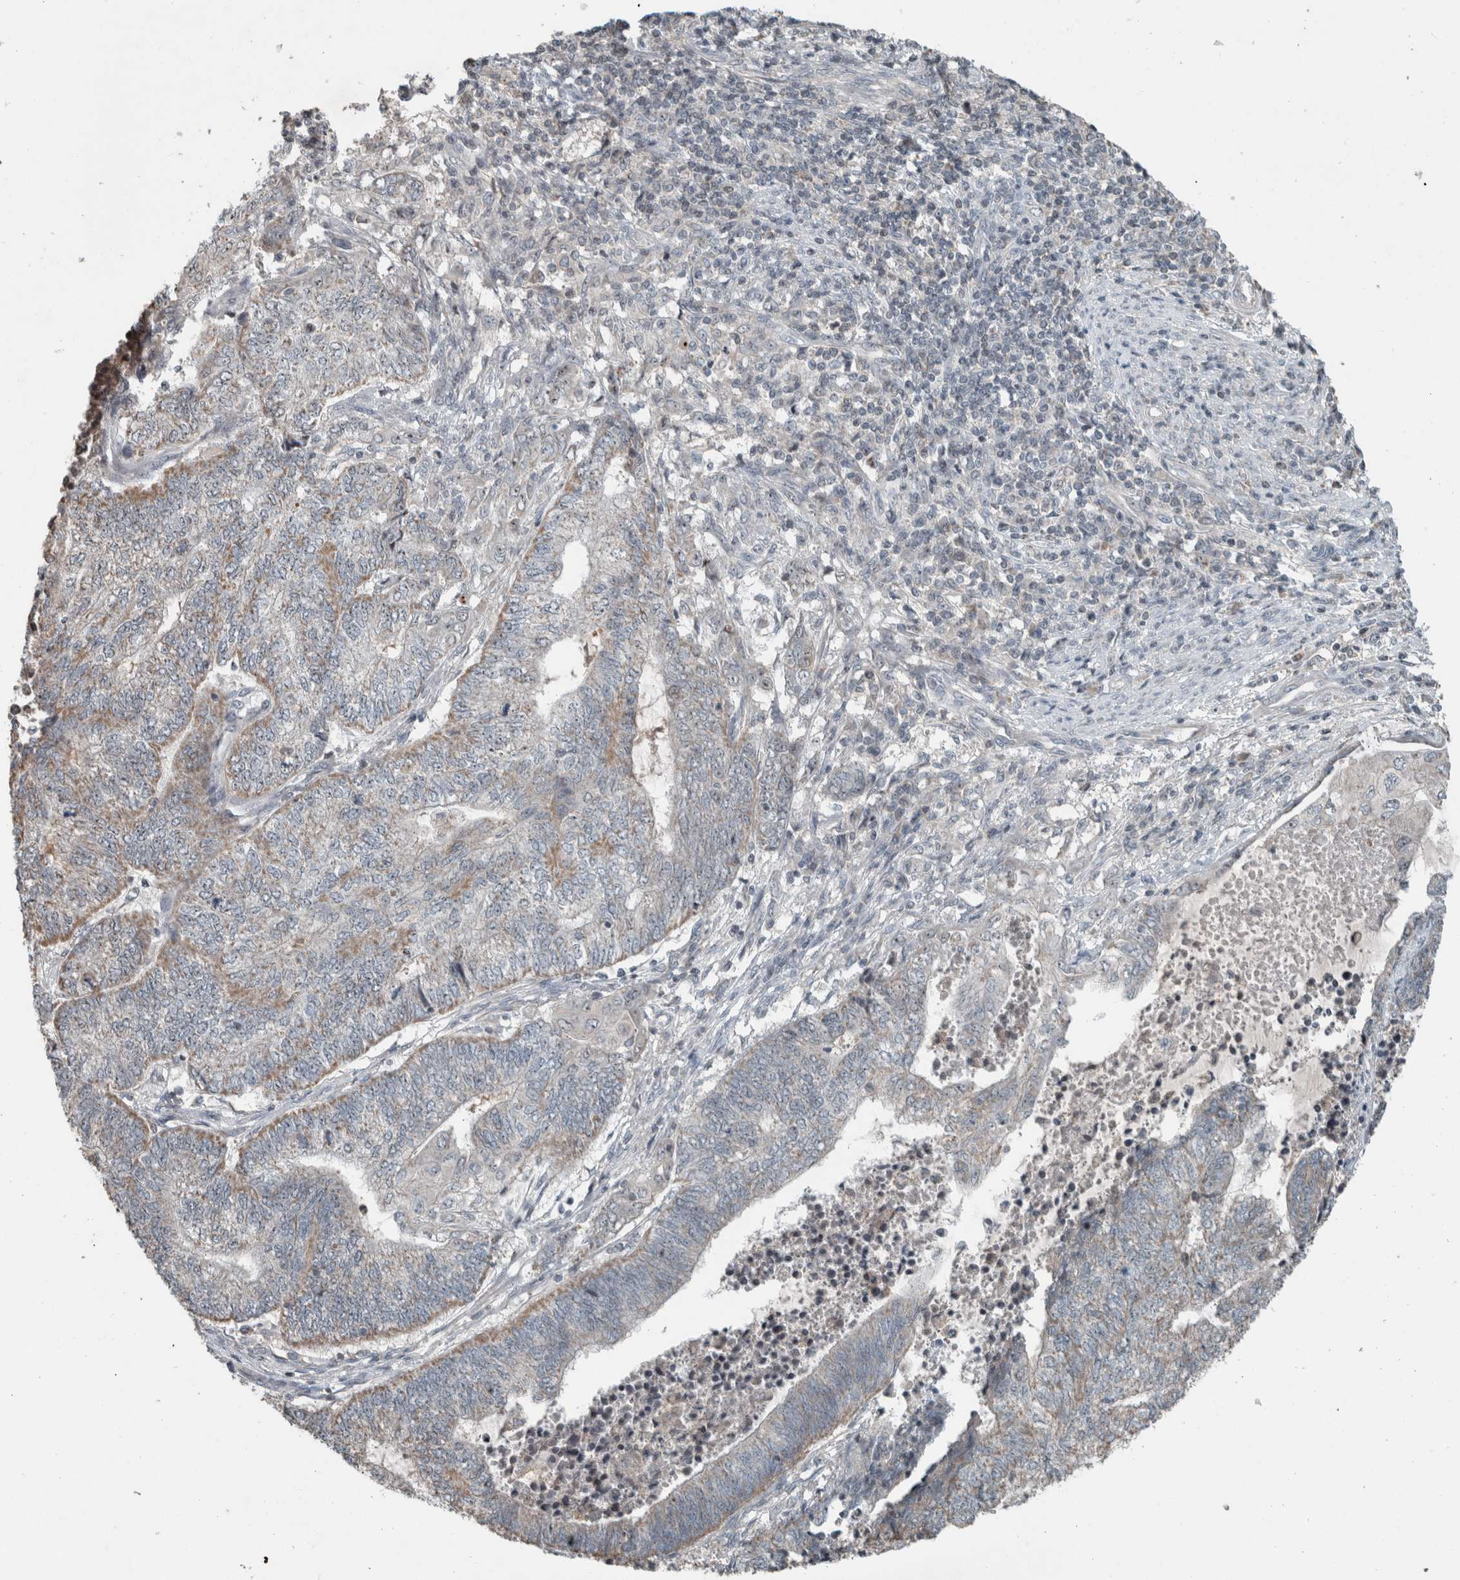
{"staining": {"intensity": "weak", "quantity": "<25%", "location": "cytoplasmic/membranous"}, "tissue": "endometrial cancer", "cell_type": "Tumor cells", "image_type": "cancer", "snomed": [{"axis": "morphology", "description": "Adenocarcinoma, NOS"}, {"axis": "topography", "description": "Uterus"}, {"axis": "topography", "description": "Endometrium"}], "caption": "DAB immunohistochemical staining of endometrial cancer (adenocarcinoma) displays no significant positivity in tumor cells. (DAB (3,3'-diaminobenzidine) immunohistochemistry (IHC) visualized using brightfield microscopy, high magnification).", "gene": "RPF1", "patient": {"sex": "female", "age": 70}}